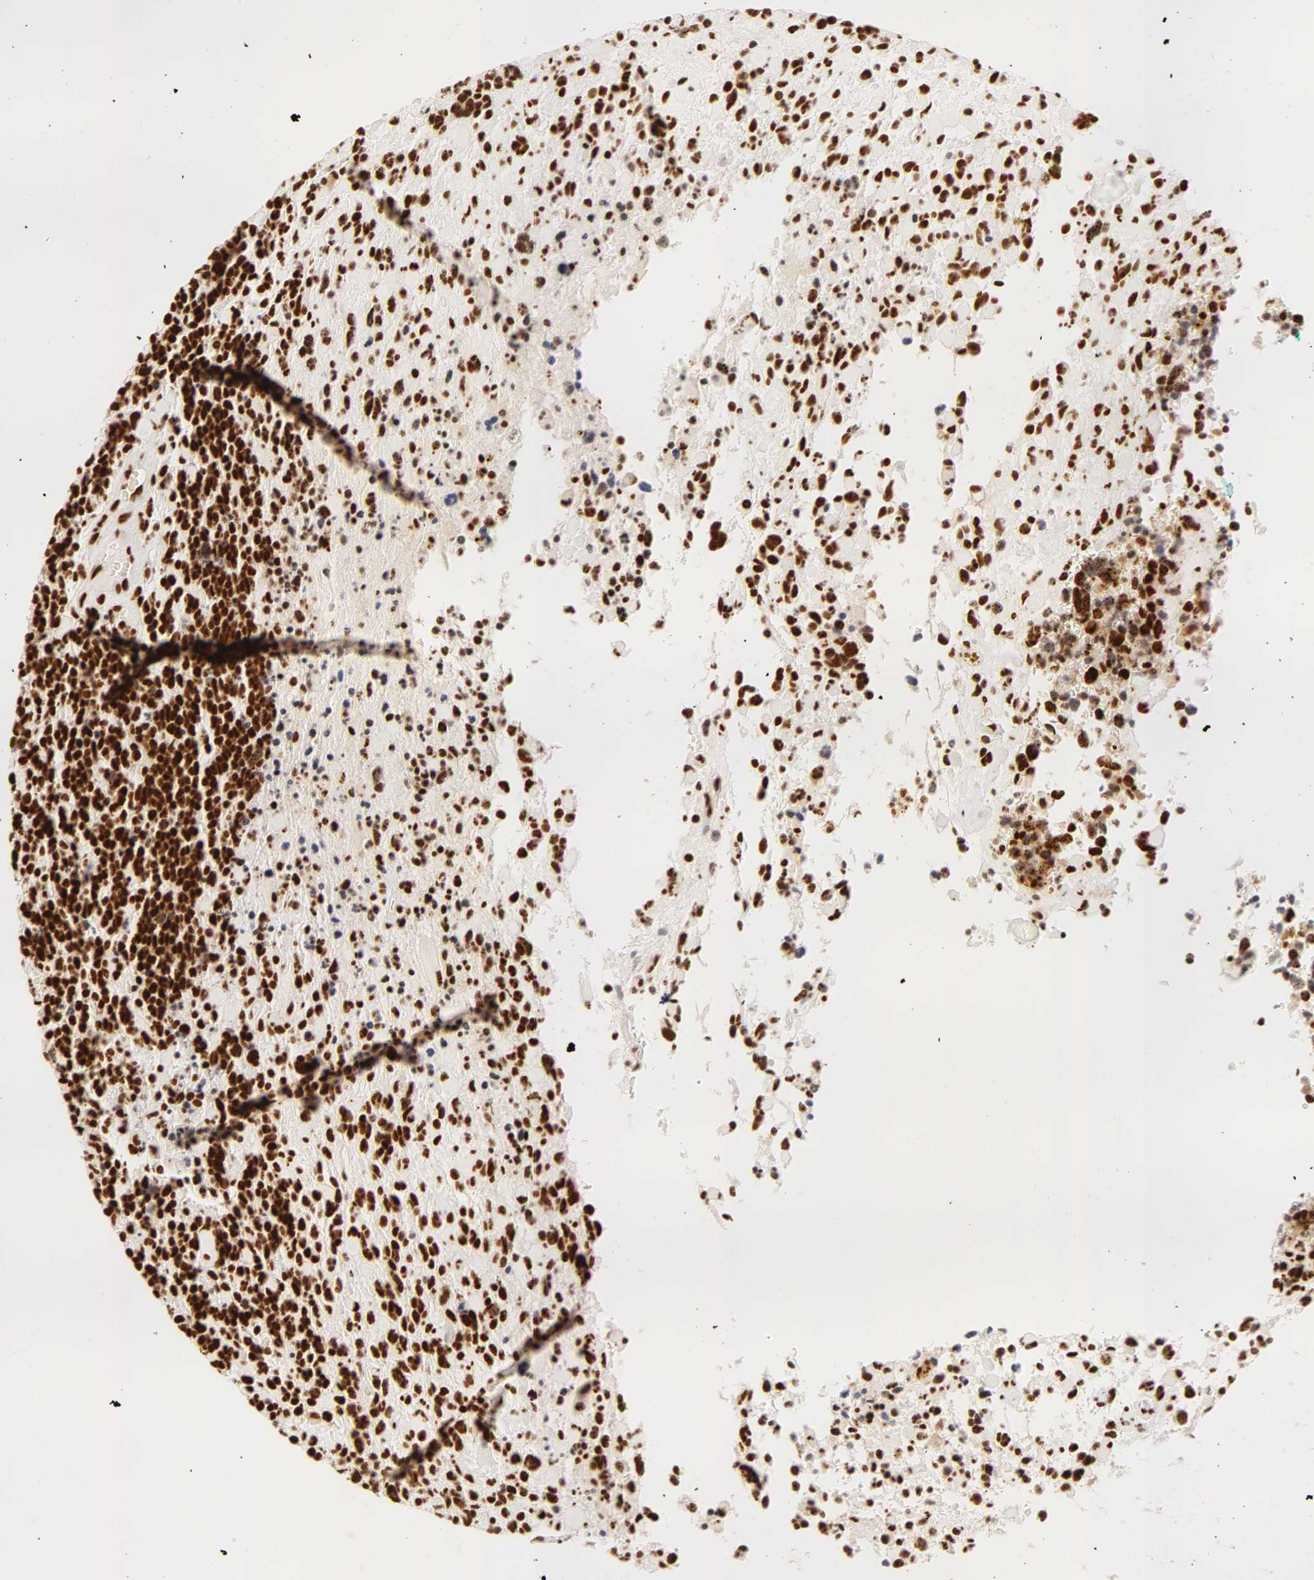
{"staining": {"intensity": "strong", "quantity": ">75%", "location": "nuclear"}, "tissue": "glioma", "cell_type": "Tumor cells", "image_type": "cancer", "snomed": [{"axis": "morphology", "description": "Glioma, malignant, High grade"}, {"axis": "topography", "description": "Brain"}], "caption": "DAB (3,3'-diaminobenzidine) immunohistochemical staining of malignant glioma (high-grade) displays strong nuclear protein staining in approximately >75% of tumor cells.", "gene": "RBM39", "patient": {"sex": "female", "age": 37}}